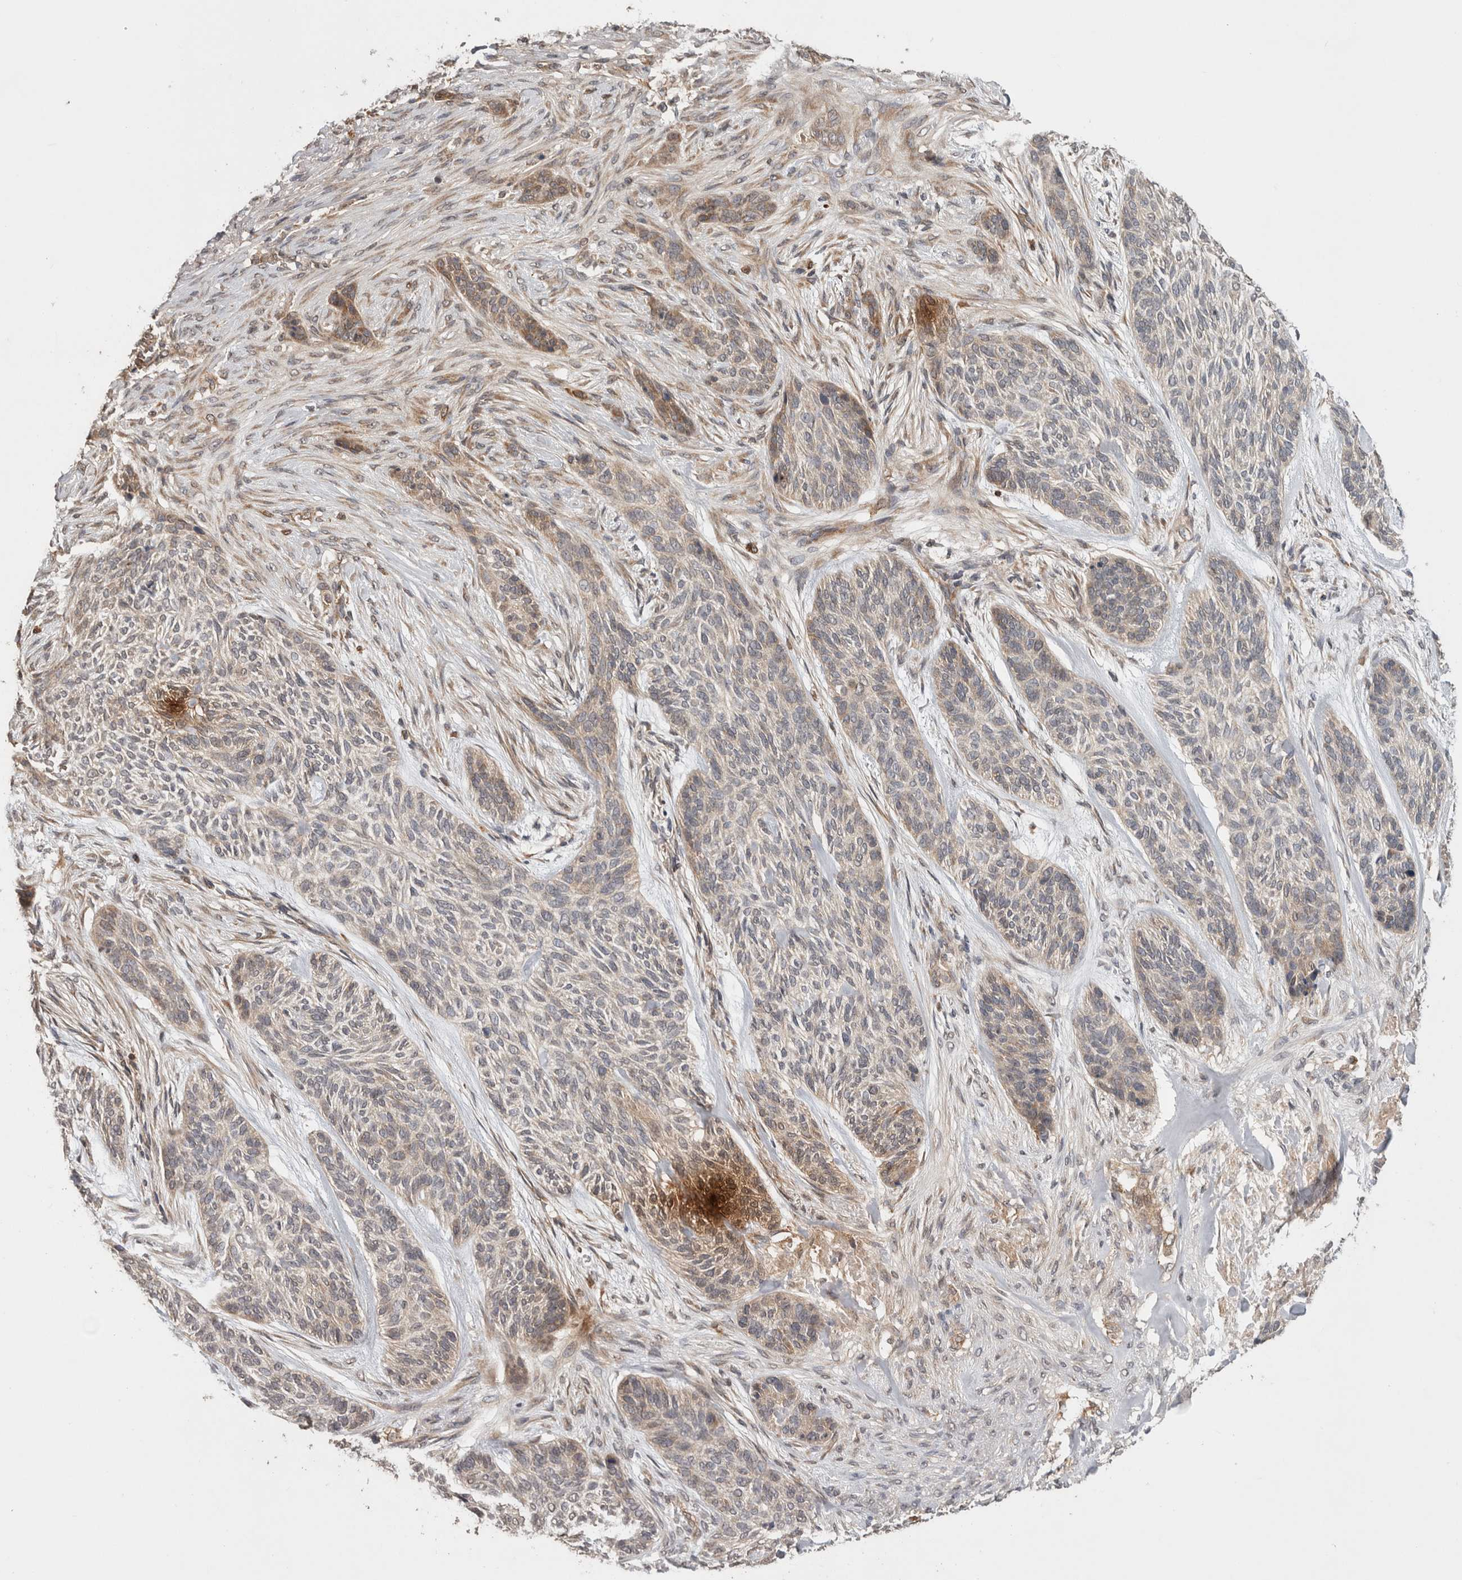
{"staining": {"intensity": "weak", "quantity": "<25%", "location": "cytoplasmic/membranous"}, "tissue": "skin cancer", "cell_type": "Tumor cells", "image_type": "cancer", "snomed": [{"axis": "morphology", "description": "Basal cell carcinoma"}, {"axis": "topography", "description": "Skin"}], "caption": "There is no significant positivity in tumor cells of skin cancer. (DAB immunohistochemistry (IHC), high magnification).", "gene": "HMOX2", "patient": {"sex": "male", "age": 55}}